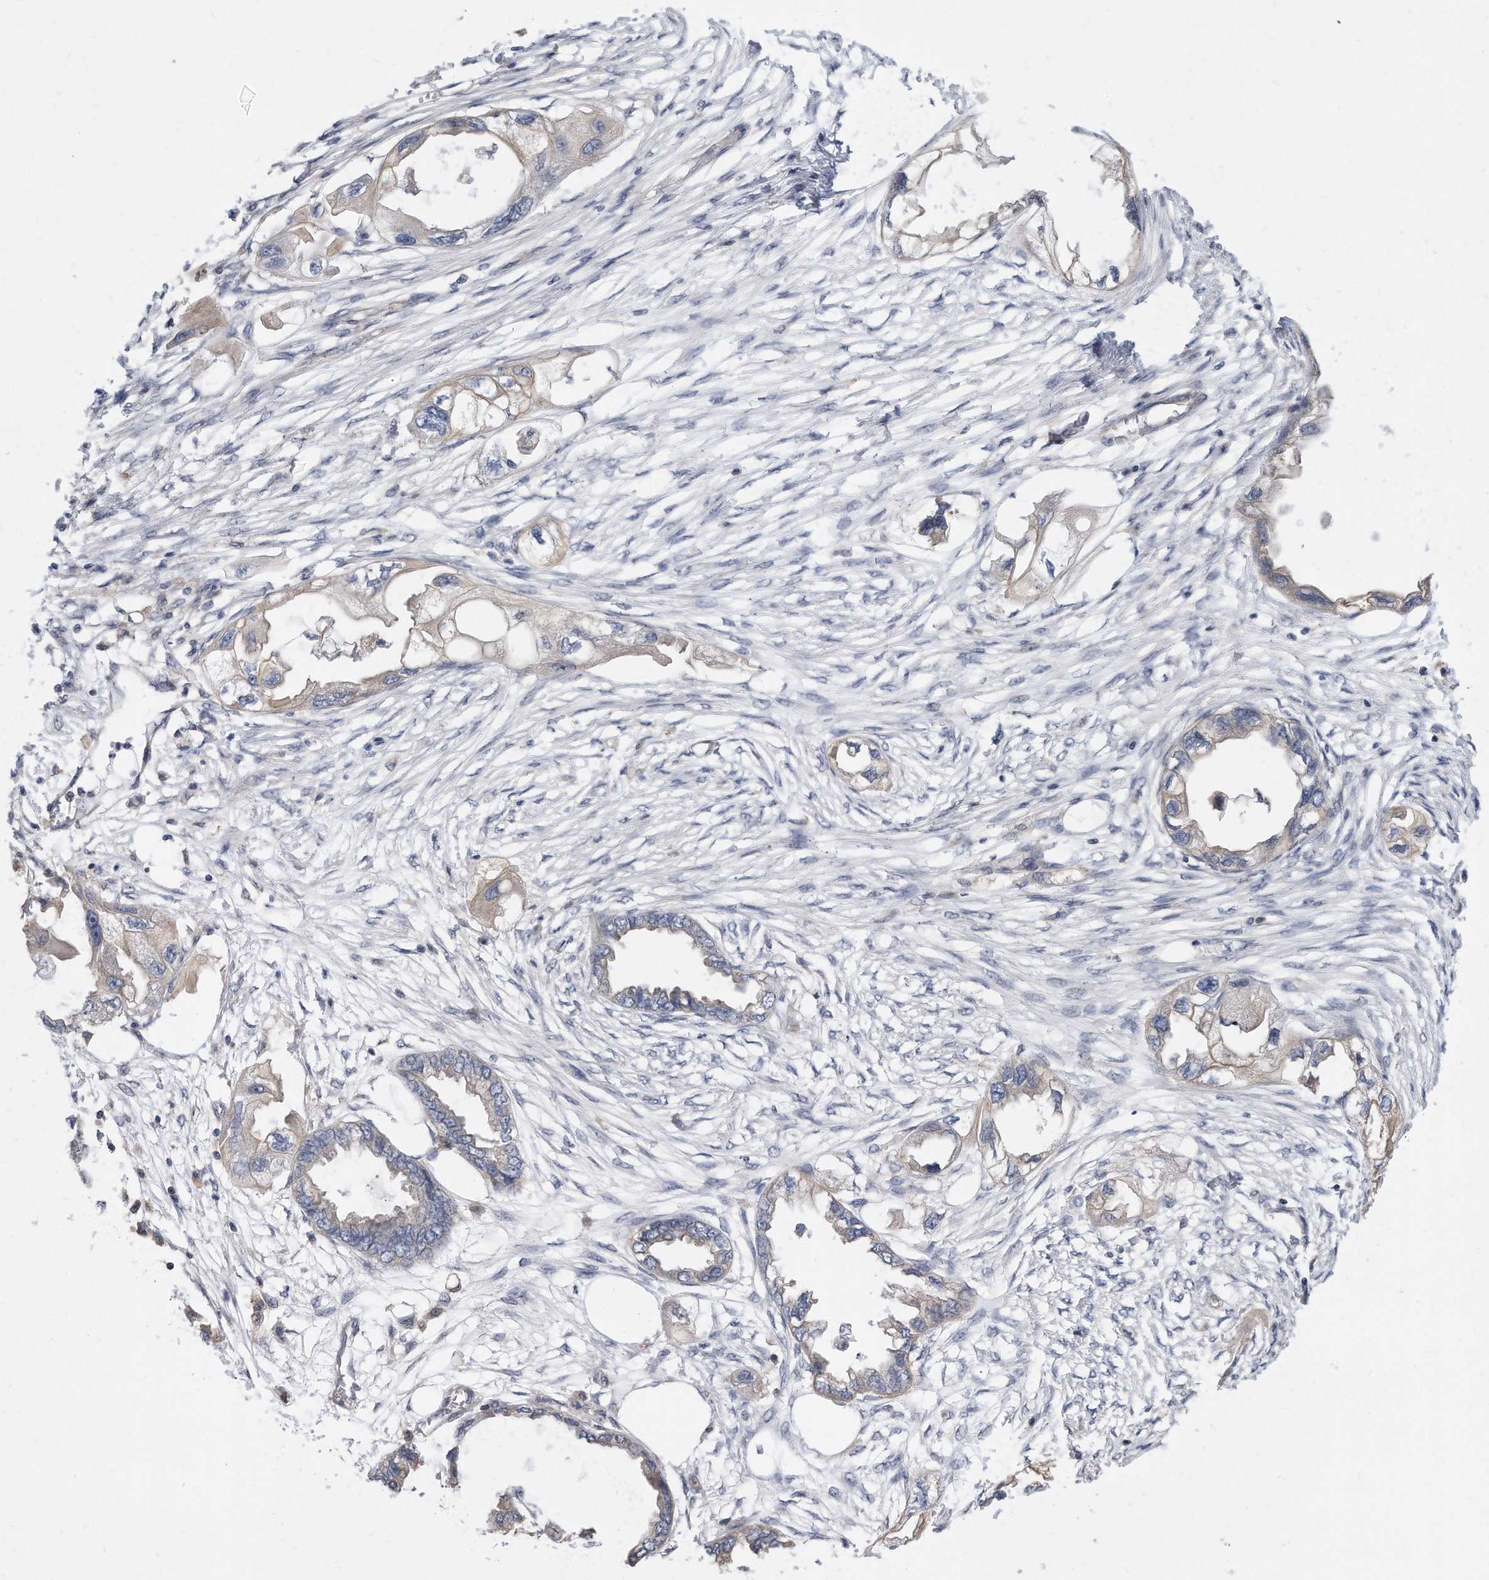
{"staining": {"intensity": "weak", "quantity": "<25%", "location": "cytoplasmic/membranous"}, "tissue": "endometrial cancer", "cell_type": "Tumor cells", "image_type": "cancer", "snomed": [{"axis": "morphology", "description": "Adenocarcinoma, NOS"}, {"axis": "morphology", "description": "Adenocarcinoma, metastatic, NOS"}, {"axis": "topography", "description": "Adipose tissue"}, {"axis": "topography", "description": "Endometrium"}], "caption": "Immunohistochemistry (IHC) photomicrograph of human metastatic adenocarcinoma (endometrial) stained for a protein (brown), which exhibits no expression in tumor cells. Brightfield microscopy of IHC stained with DAB (brown) and hematoxylin (blue), captured at high magnification.", "gene": "TCP1", "patient": {"sex": "female", "age": 67}}